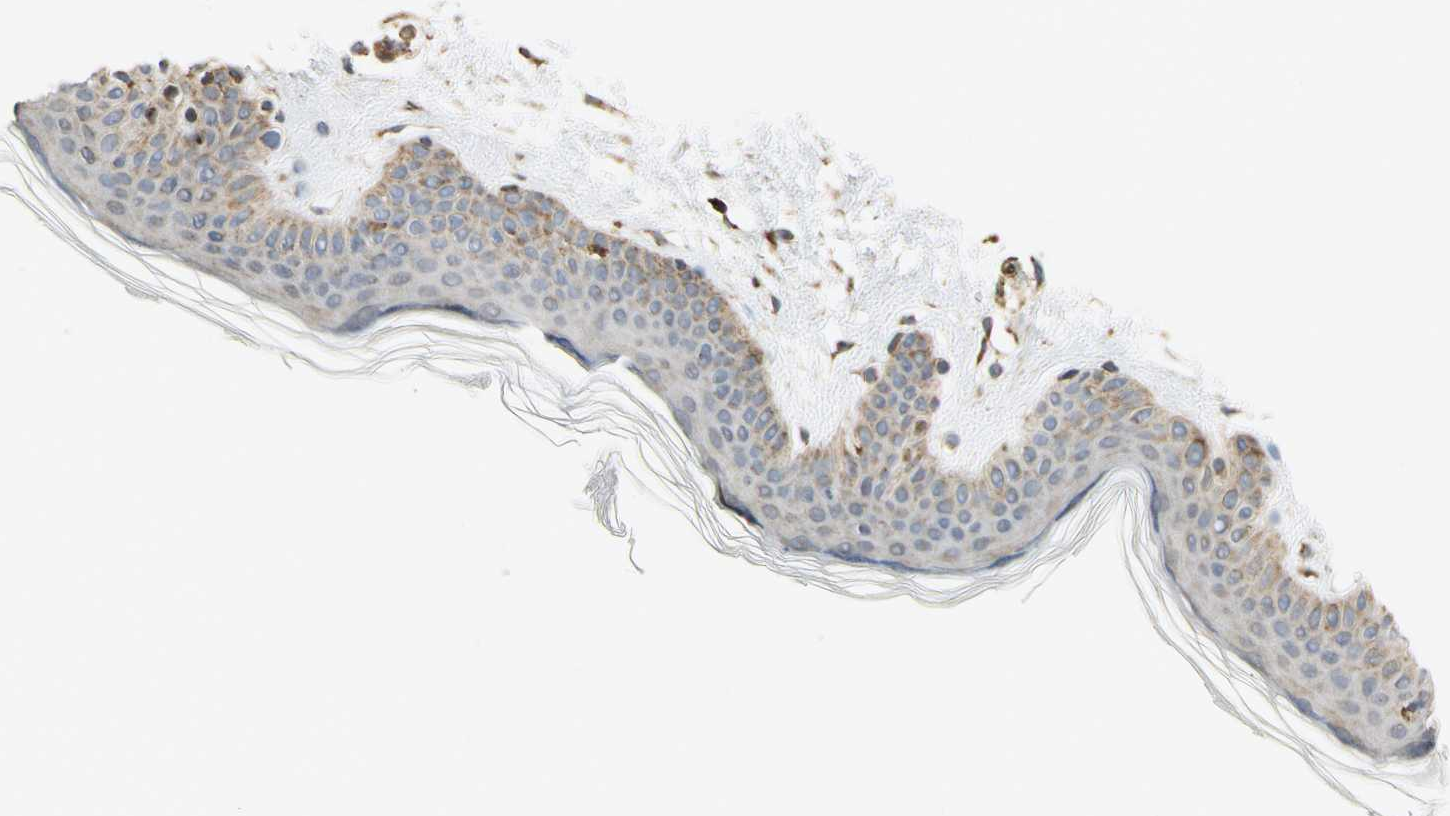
{"staining": {"intensity": "moderate", "quantity": ">75%", "location": "cytoplasmic/membranous"}, "tissue": "skin", "cell_type": "Fibroblasts", "image_type": "normal", "snomed": [{"axis": "morphology", "description": "Normal tissue, NOS"}, {"axis": "topography", "description": "Skin"}], "caption": "This histopathology image shows immunohistochemistry (IHC) staining of unremarkable human skin, with medium moderate cytoplasmic/membranous positivity in about >75% of fibroblasts.", "gene": "MRPS22", "patient": {"sex": "female", "age": 56}}